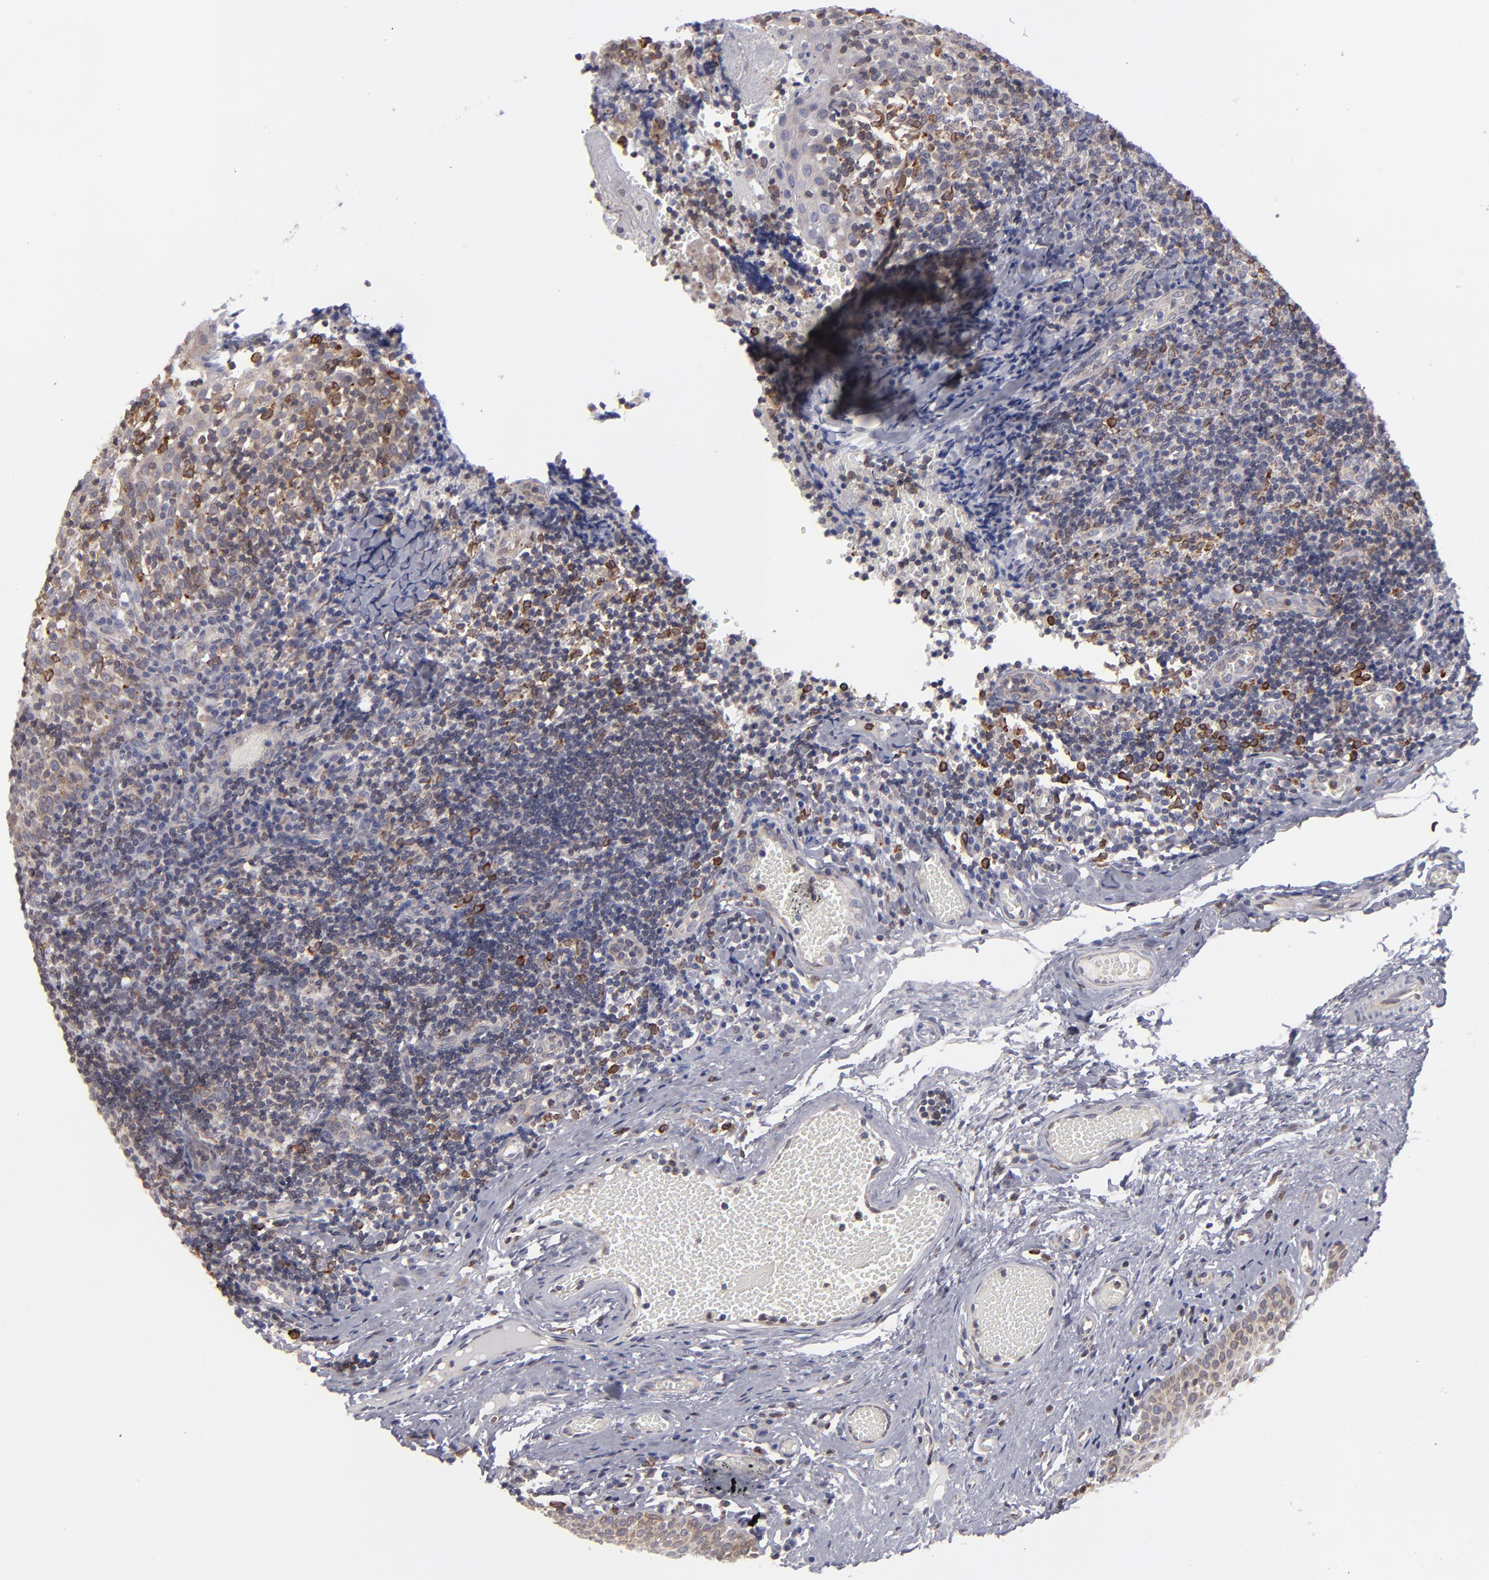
{"staining": {"intensity": "weak", "quantity": "25%-75%", "location": "cytoplasmic/membranous"}, "tissue": "tonsil", "cell_type": "Germinal center cells", "image_type": "normal", "snomed": [{"axis": "morphology", "description": "Normal tissue, NOS"}, {"axis": "topography", "description": "Tonsil"}], "caption": "Immunohistochemistry (IHC) photomicrograph of unremarkable human tonsil stained for a protein (brown), which demonstrates low levels of weak cytoplasmic/membranous positivity in about 25%-75% of germinal center cells.", "gene": "TMX1", "patient": {"sex": "female", "age": 34}}